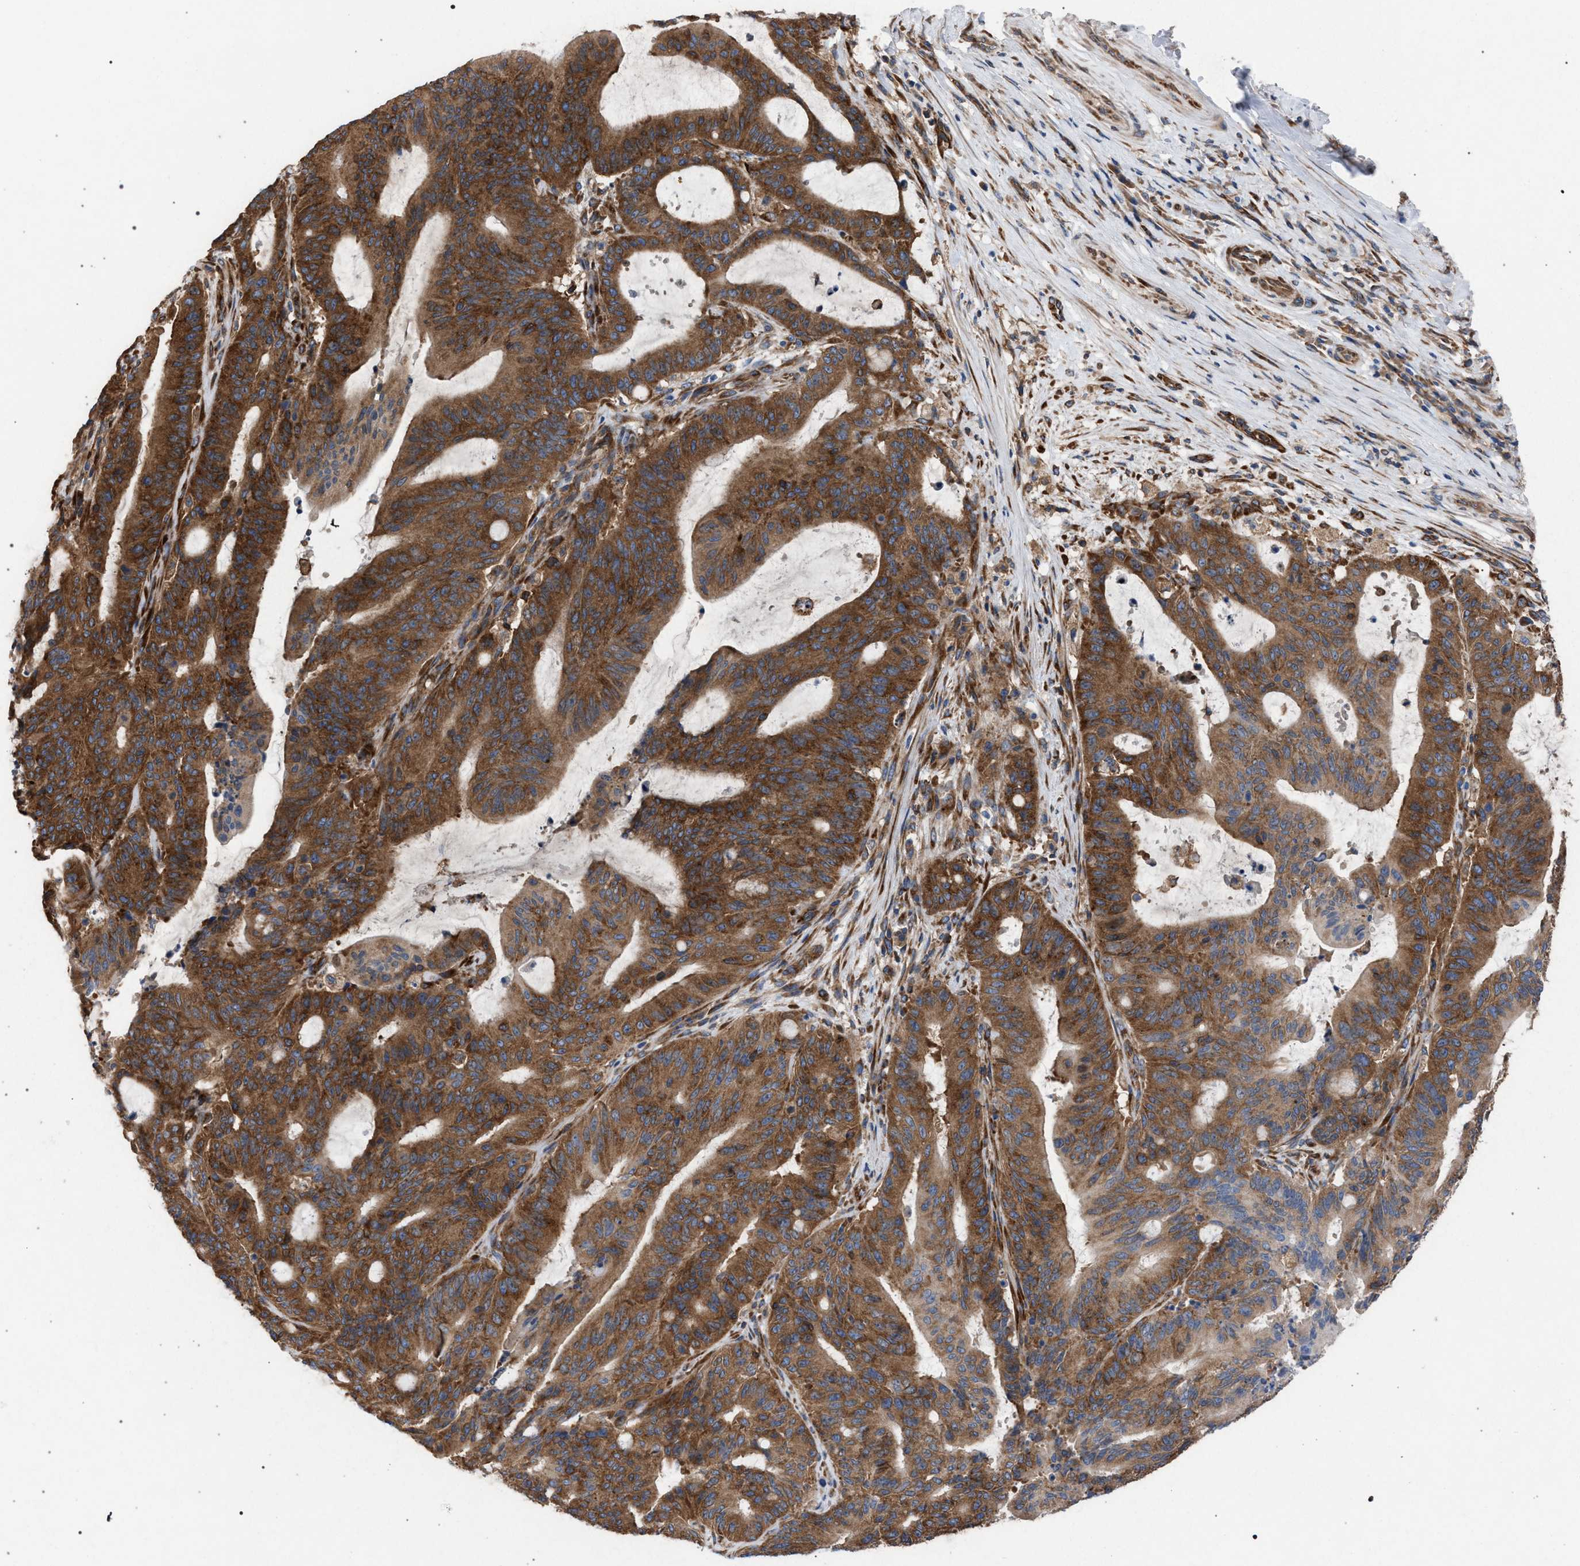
{"staining": {"intensity": "strong", "quantity": ">75%", "location": "cytoplasmic/membranous"}, "tissue": "liver cancer", "cell_type": "Tumor cells", "image_type": "cancer", "snomed": [{"axis": "morphology", "description": "Normal tissue, NOS"}, {"axis": "morphology", "description": "Cholangiocarcinoma"}, {"axis": "topography", "description": "Liver"}, {"axis": "topography", "description": "Peripheral nerve tissue"}], "caption": "A brown stain highlights strong cytoplasmic/membranous positivity of a protein in human liver cancer tumor cells.", "gene": "CDR2L", "patient": {"sex": "female", "age": 73}}